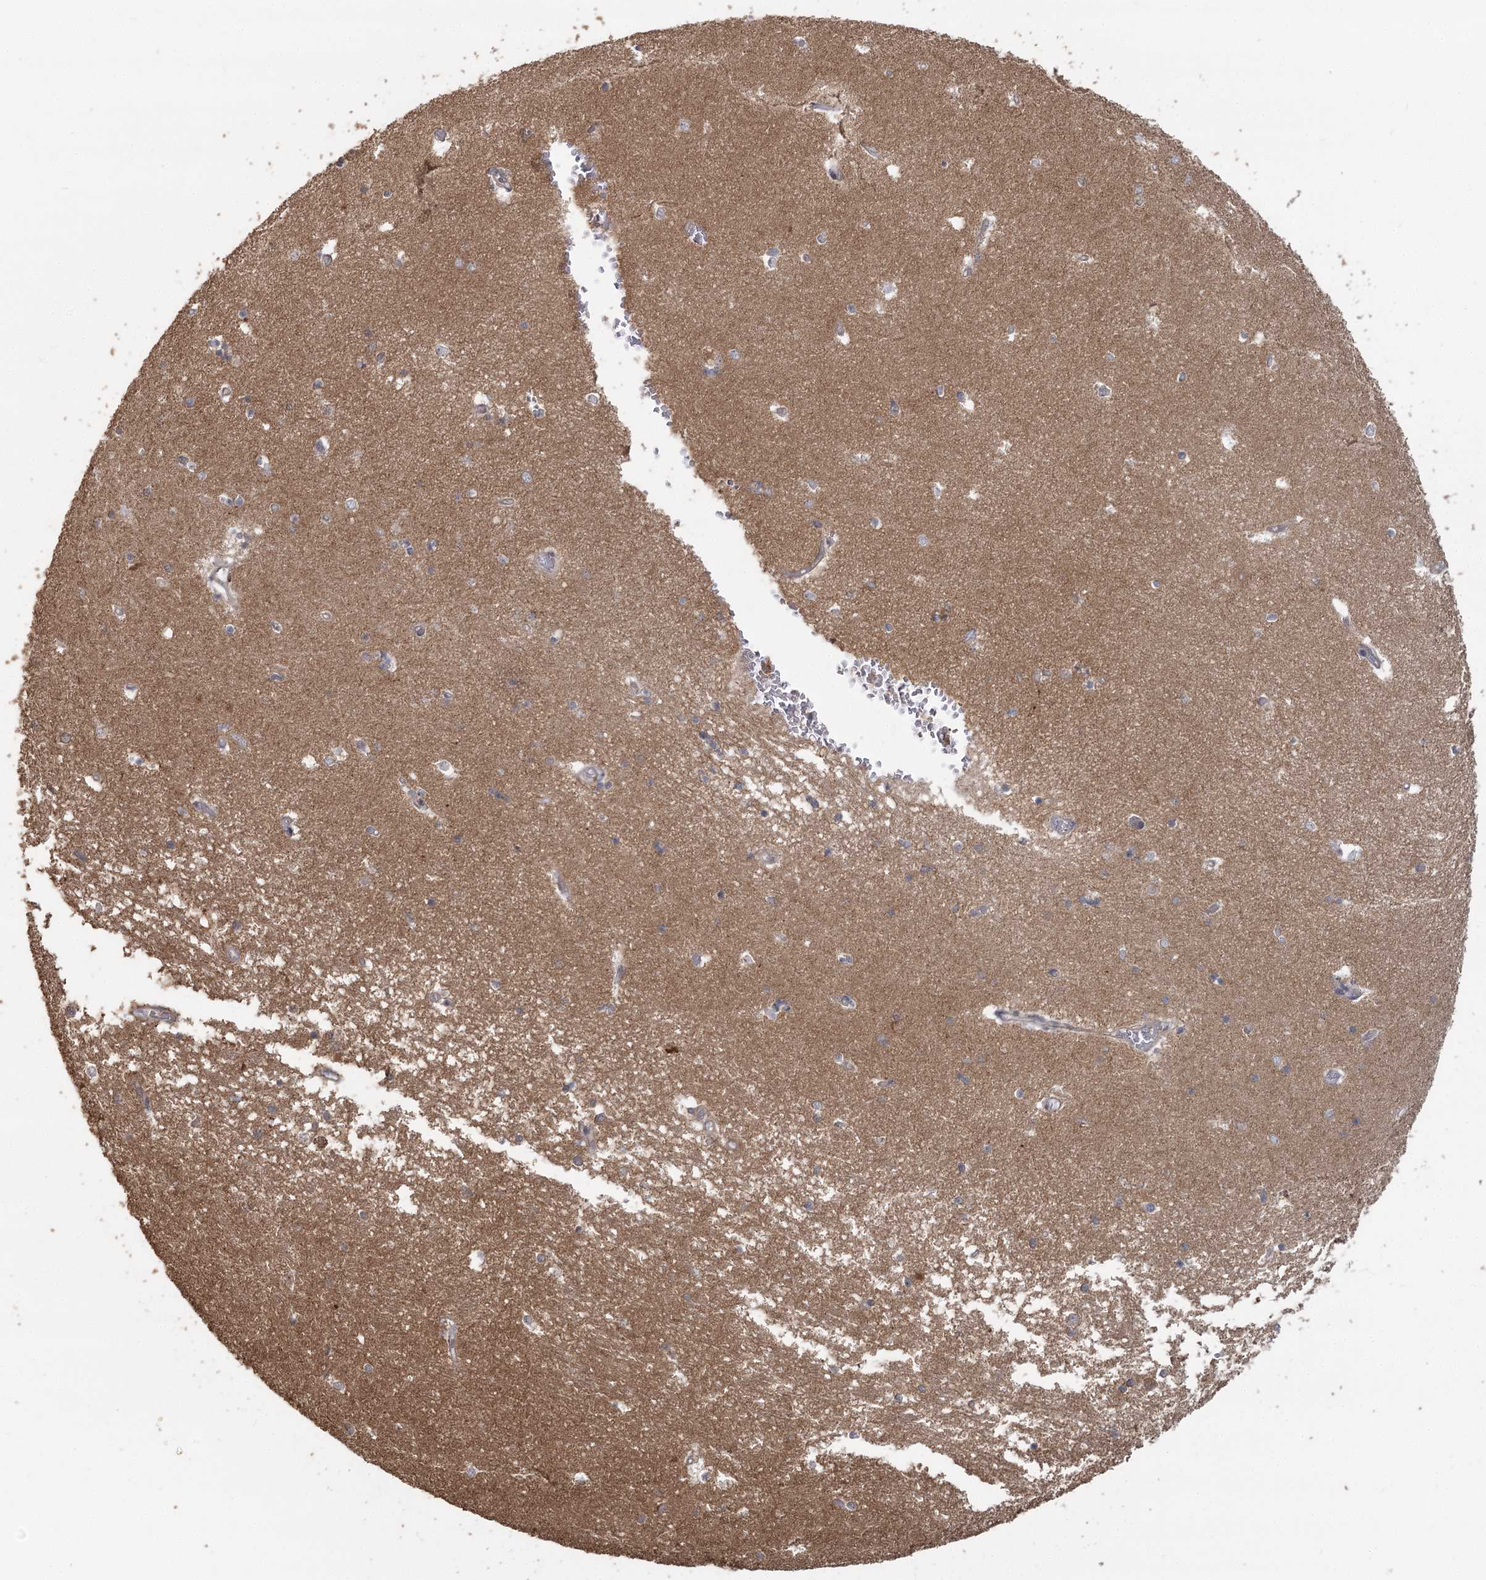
{"staining": {"intensity": "weak", "quantity": "<25%", "location": "cytoplasmic/membranous"}, "tissue": "hippocampus", "cell_type": "Glial cells", "image_type": "normal", "snomed": [{"axis": "morphology", "description": "Normal tissue, NOS"}, {"axis": "topography", "description": "Hippocampus"}], "caption": "High power microscopy image of an IHC histopathology image of benign hippocampus, revealing no significant expression in glial cells.", "gene": "OBSL1", "patient": {"sex": "male", "age": 45}}